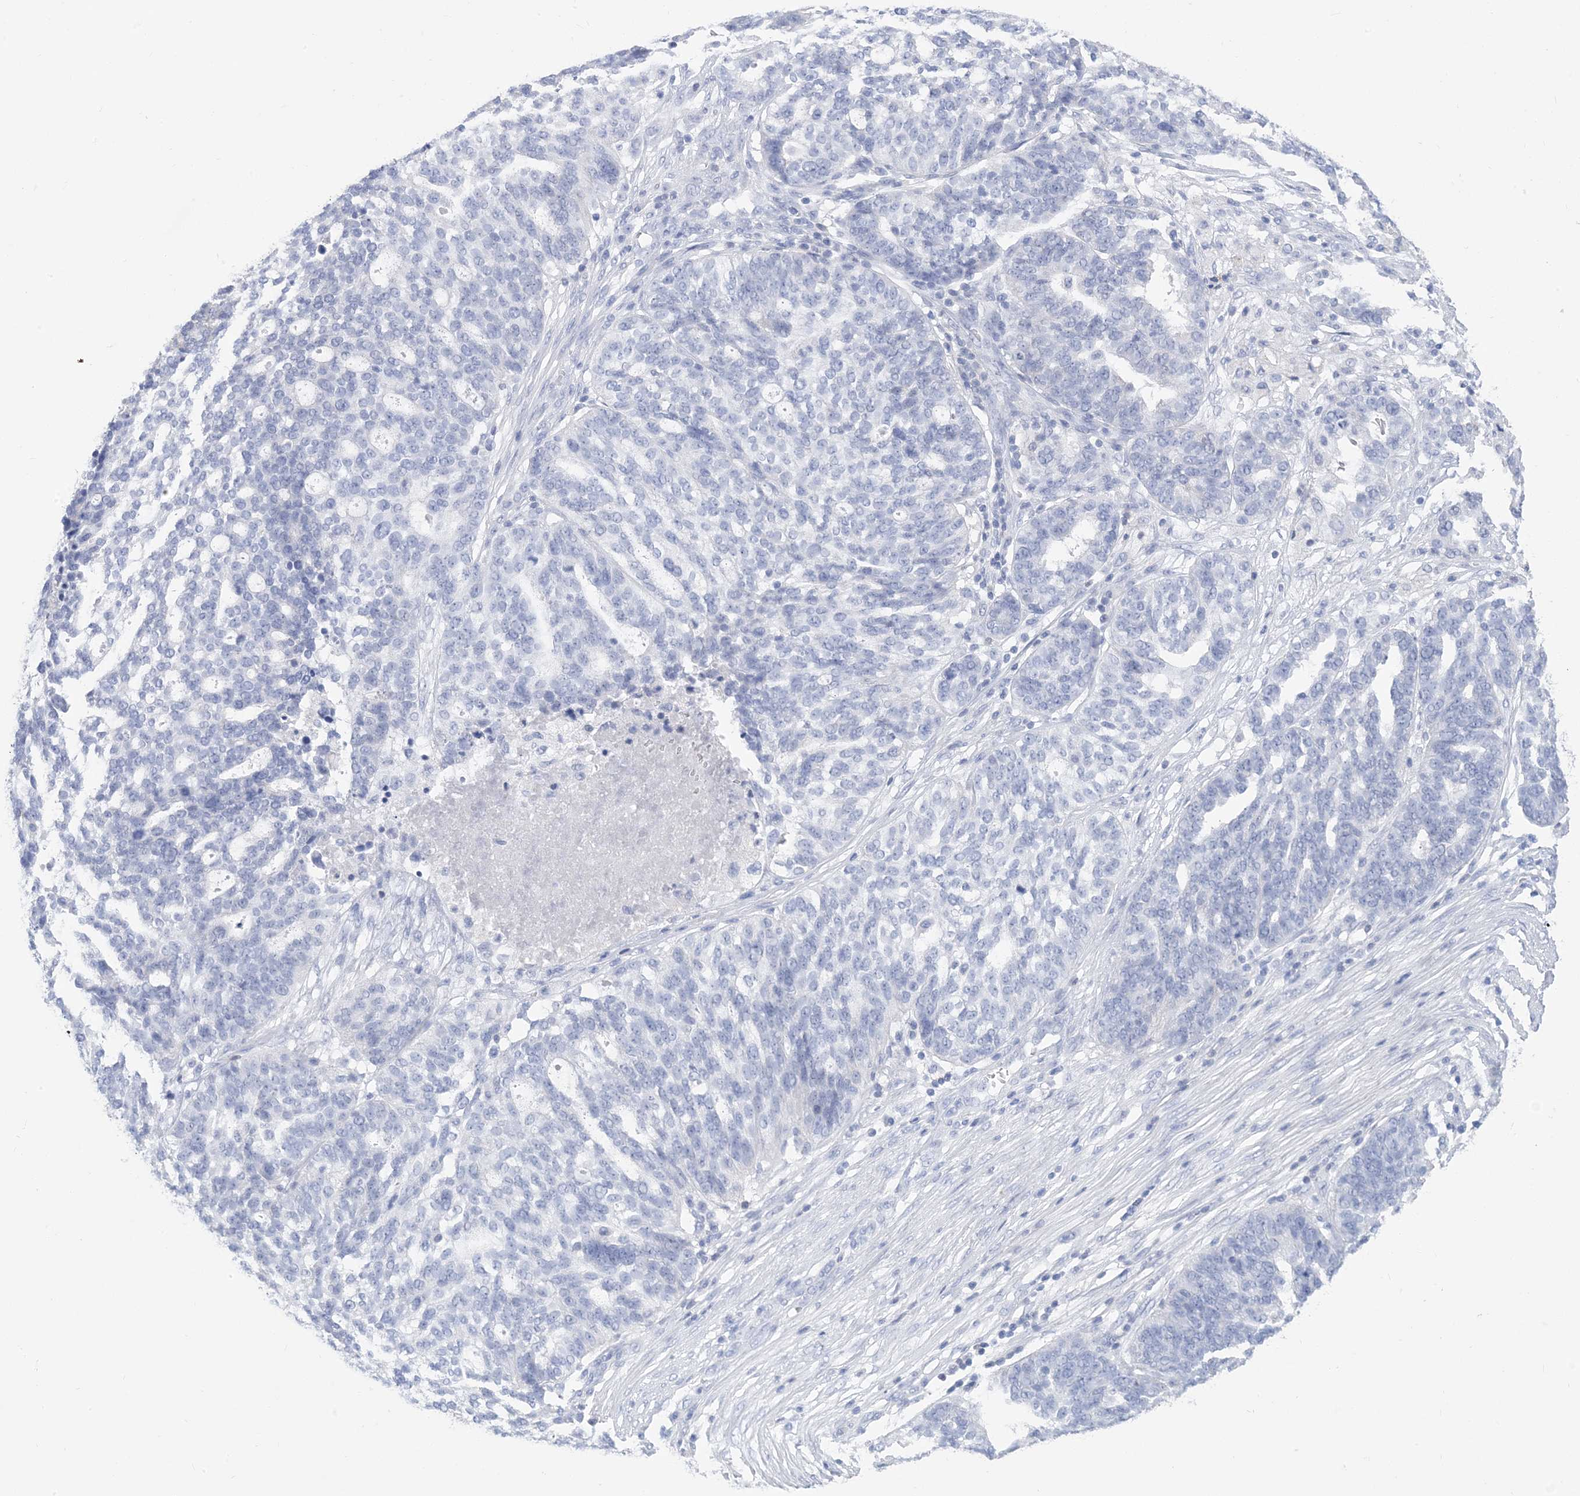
{"staining": {"intensity": "negative", "quantity": "none", "location": "none"}, "tissue": "ovarian cancer", "cell_type": "Tumor cells", "image_type": "cancer", "snomed": [{"axis": "morphology", "description": "Cystadenocarcinoma, serous, NOS"}, {"axis": "topography", "description": "Ovary"}], "caption": "Immunohistochemistry (IHC) photomicrograph of serous cystadenocarcinoma (ovarian) stained for a protein (brown), which shows no staining in tumor cells.", "gene": "SH3YL1", "patient": {"sex": "female", "age": 59}}